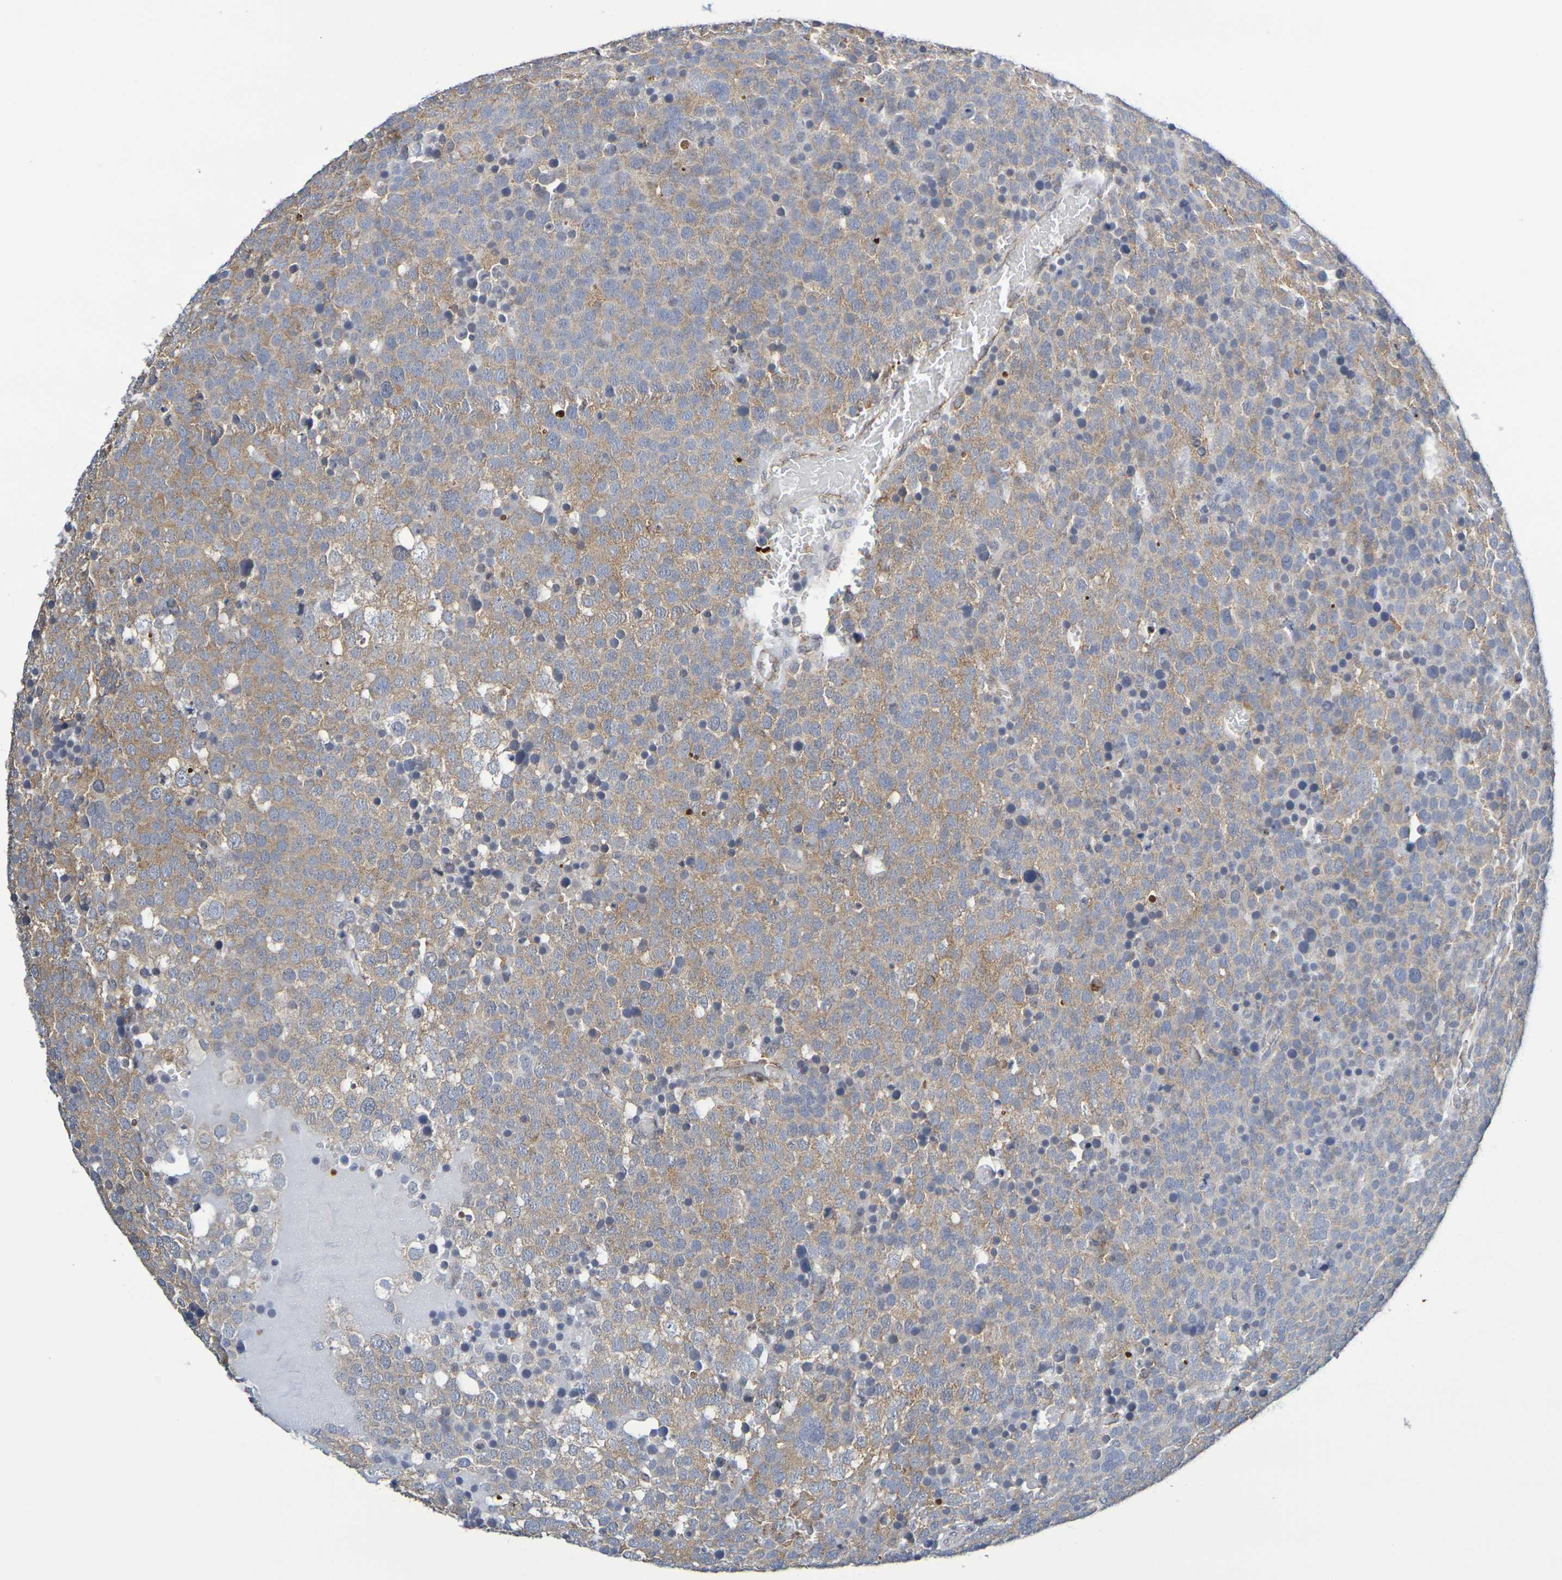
{"staining": {"intensity": "moderate", "quantity": ">75%", "location": "cytoplasmic/membranous"}, "tissue": "testis cancer", "cell_type": "Tumor cells", "image_type": "cancer", "snomed": [{"axis": "morphology", "description": "Seminoma, NOS"}, {"axis": "topography", "description": "Testis"}], "caption": "Immunohistochemical staining of testis seminoma demonstrates medium levels of moderate cytoplasmic/membranous protein positivity in approximately >75% of tumor cells.", "gene": "CHRNB1", "patient": {"sex": "male", "age": 71}}